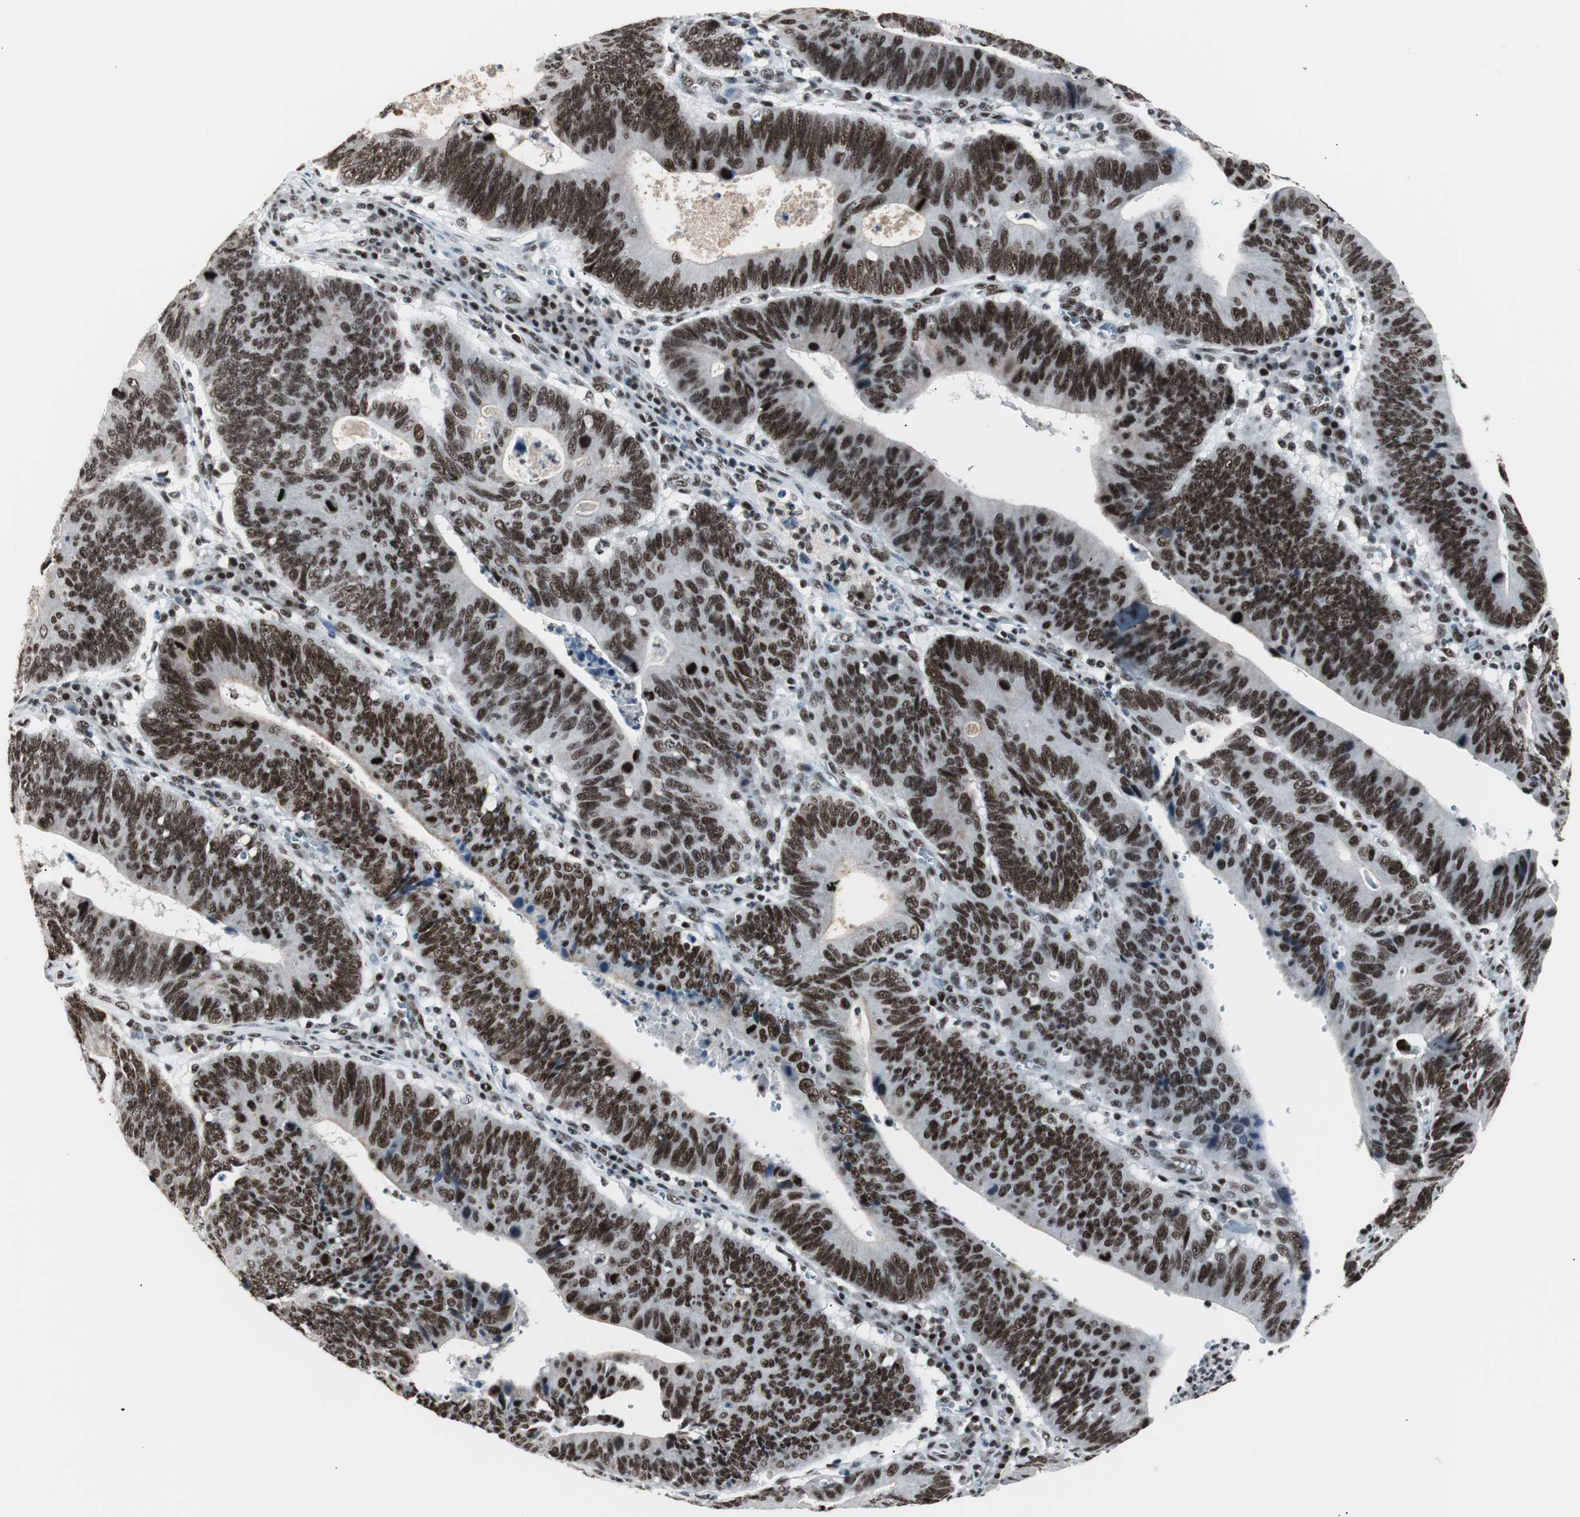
{"staining": {"intensity": "strong", "quantity": ">75%", "location": "nuclear"}, "tissue": "stomach cancer", "cell_type": "Tumor cells", "image_type": "cancer", "snomed": [{"axis": "morphology", "description": "Adenocarcinoma, NOS"}, {"axis": "topography", "description": "Stomach"}], "caption": "Immunohistochemistry of adenocarcinoma (stomach) exhibits high levels of strong nuclear positivity in about >75% of tumor cells. The protein of interest is stained brown, and the nuclei are stained in blue (DAB IHC with brightfield microscopy, high magnification).", "gene": "XRCC1", "patient": {"sex": "male", "age": 59}}